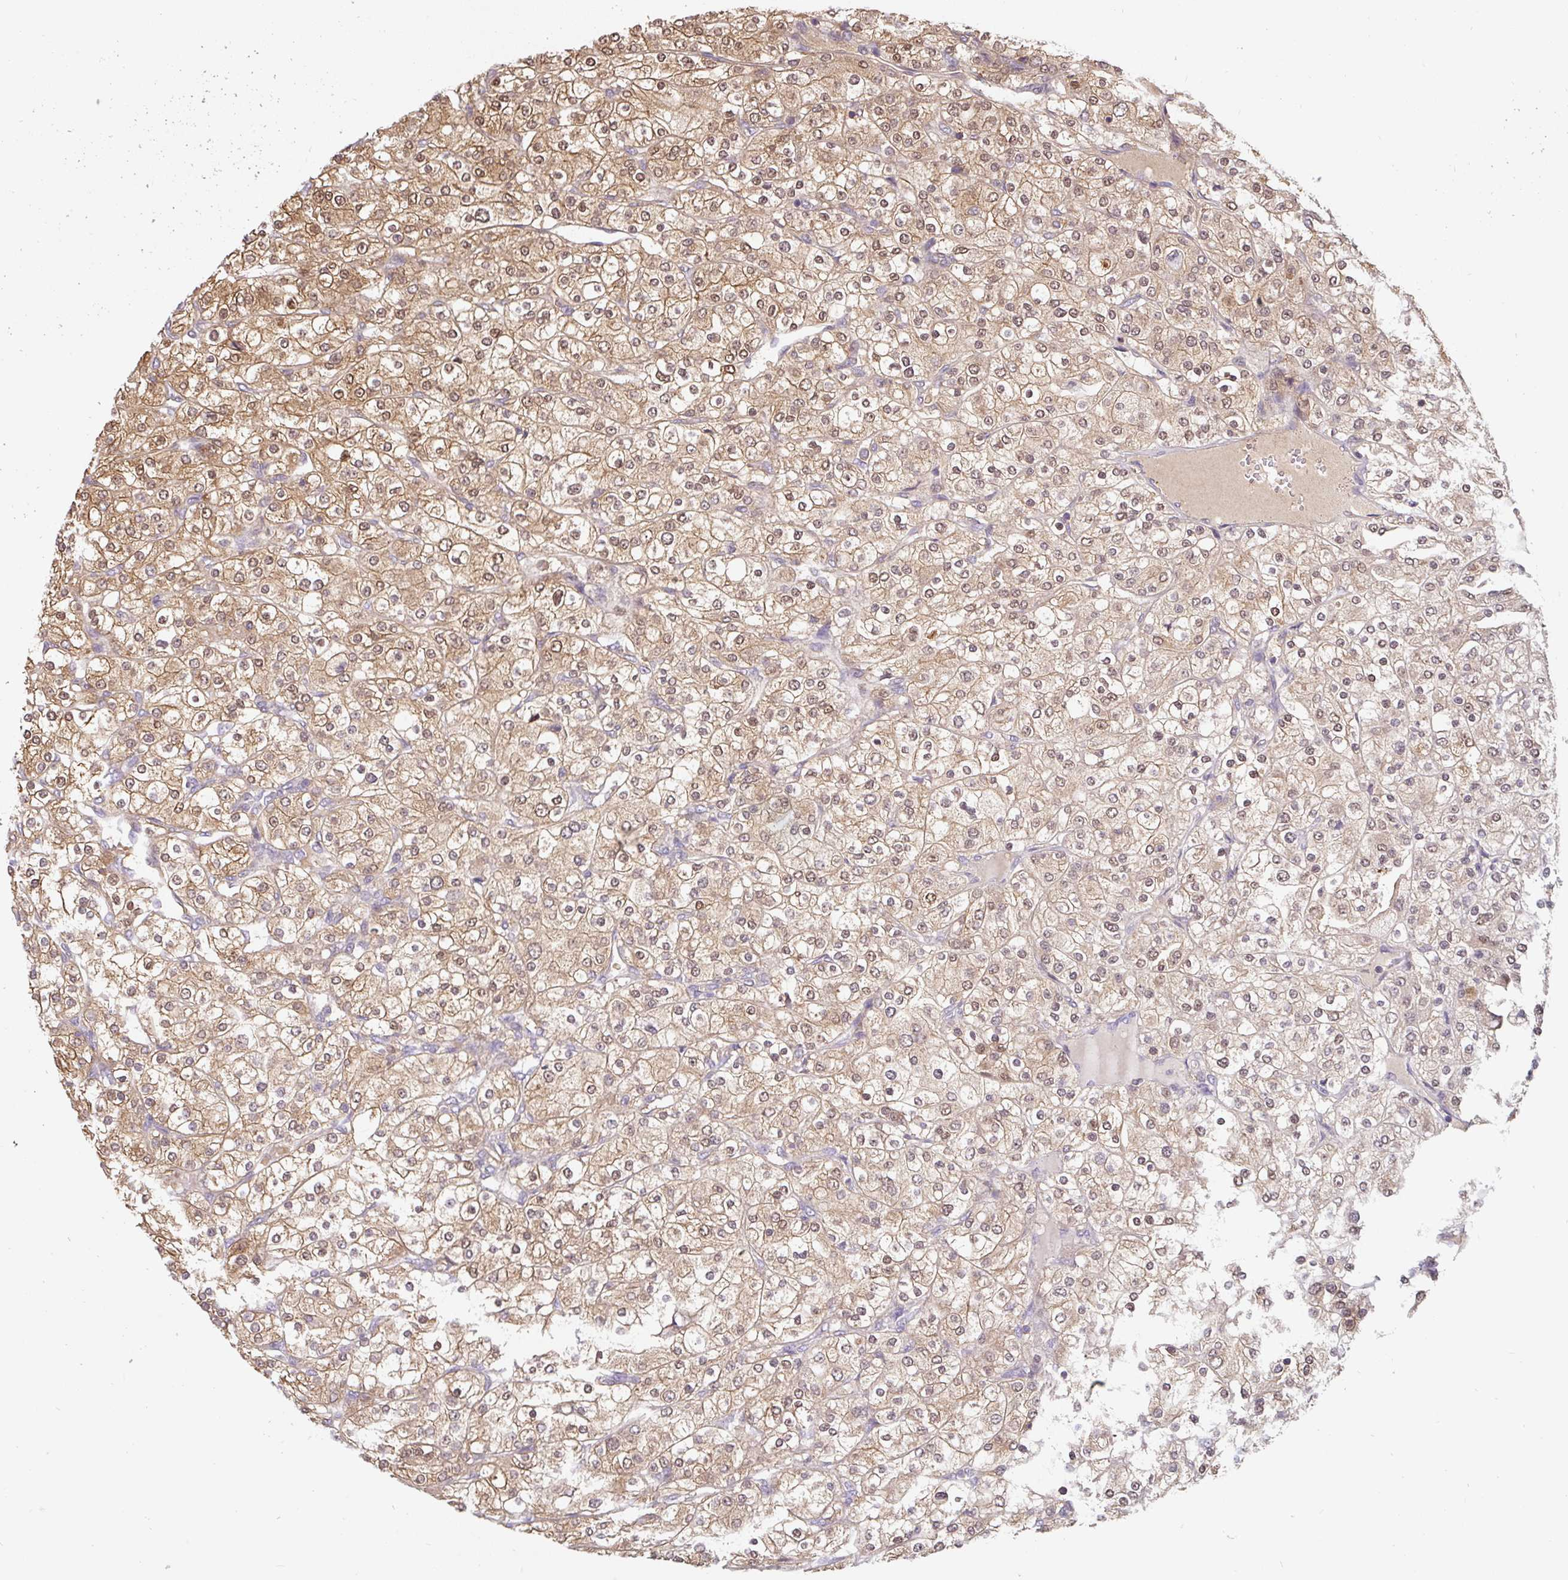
{"staining": {"intensity": "moderate", "quantity": ">75%", "location": "cytoplasmic/membranous,nuclear"}, "tissue": "renal cancer", "cell_type": "Tumor cells", "image_type": "cancer", "snomed": [{"axis": "morphology", "description": "Adenocarcinoma, NOS"}, {"axis": "topography", "description": "Kidney"}], "caption": "Moderate cytoplasmic/membranous and nuclear positivity for a protein is identified in about >75% of tumor cells of renal adenocarcinoma using IHC.", "gene": "ST13", "patient": {"sex": "male", "age": 80}}